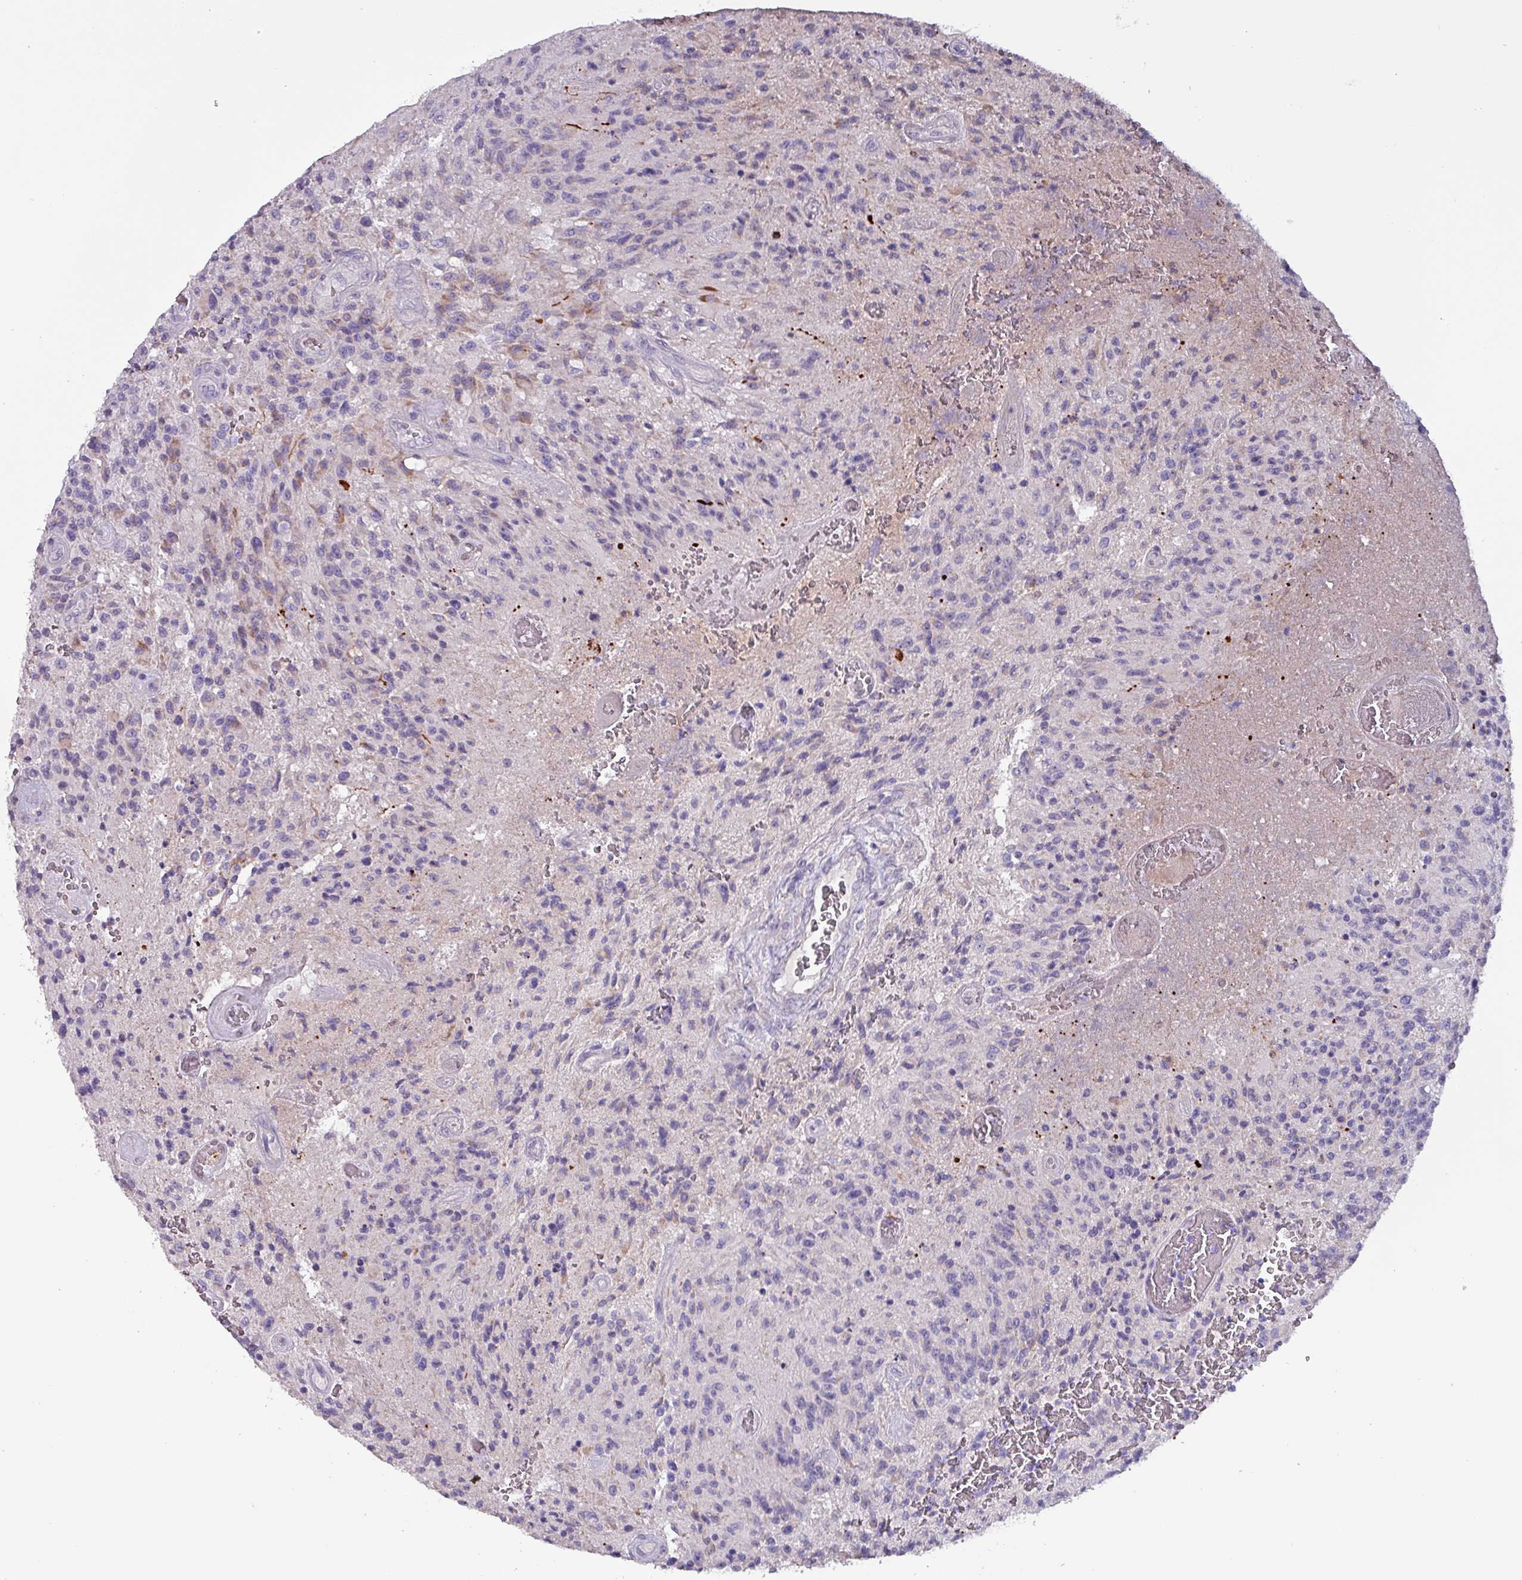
{"staining": {"intensity": "weak", "quantity": "<25%", "location": "cytoplasmic/membranous"}, "tissue": "glioma", "cell_type": "Tumor cells", "image_type": "cancer", "snomed": [{"axis": "morphology", "description": "Normal tissue, NOS"}, {"axis": "morphology", "description": "Glioma, malignant, High grade"}, {"axis": "topography", "description": "Cerebral cortex"}], "caption": "Immunohistochemical staining of human glioma exhibits no significant expression in tumor cells. The staining is performed using DAB (3,3'-diaminobenzidine) brown chromogen with nuclei counter-stained in using hematoxylin.", "gene": "HSD3B7", "patient": {"sex": "male", "age": 56}}